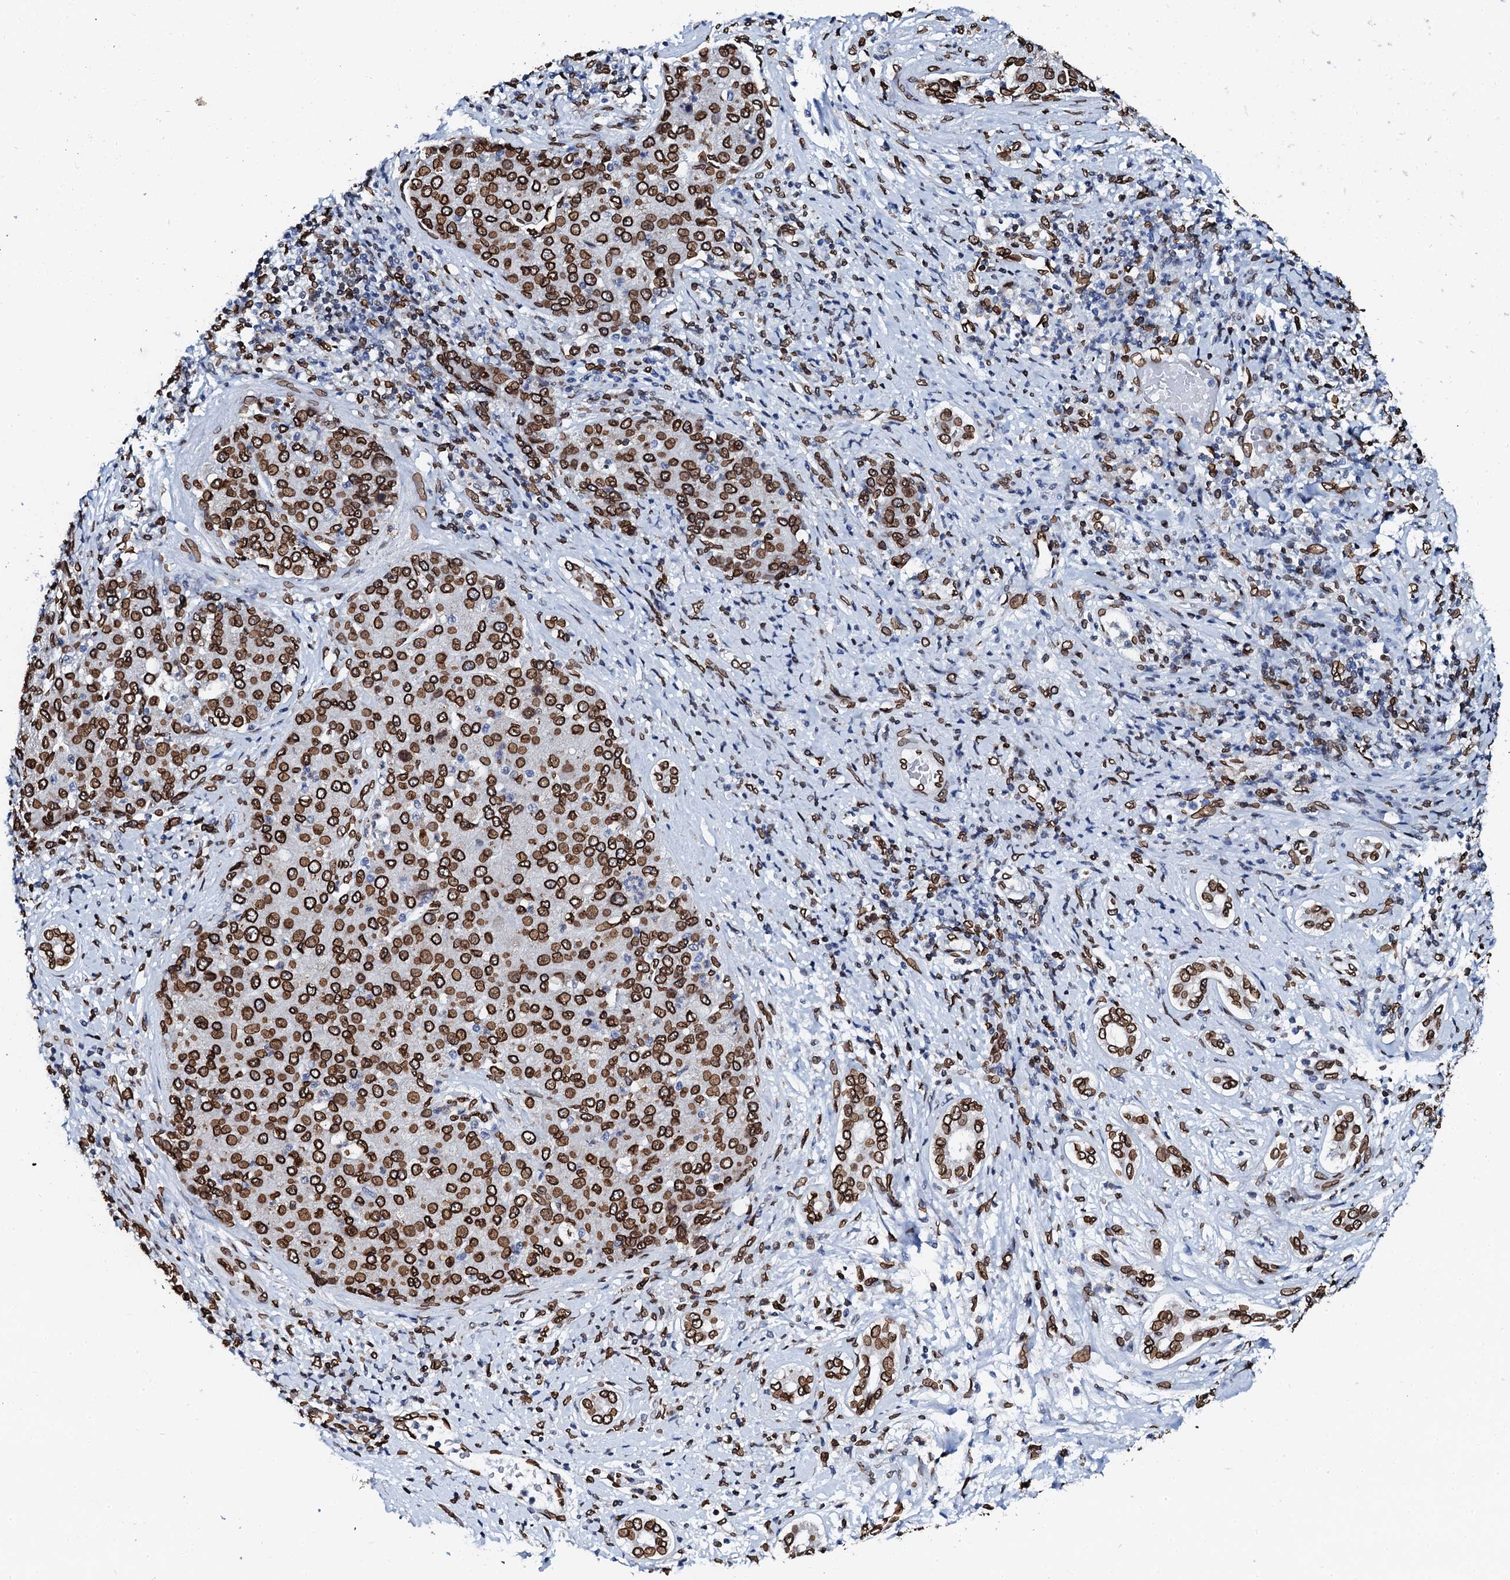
{"staining": {"intensity": "strong", "quantity": ">75%", "location": "nuclear"}, "tissue": "liver cancer", "cell_type": "Tumor cells", "image_type": "cancer", "snomed": [{"axis": "morphology", "description": "Carcinoma, Hepatocellular, NOS"}, {"axis": "topography", "description": "Liver"}], "caption": "This is a photomicrograph of immunohistochemistry staining of liver cancer, which shows strong positivity in the nuclear of tumor cells.", "gene": "KATNAL2", "patient": {"sex": "male", "age": 65}}